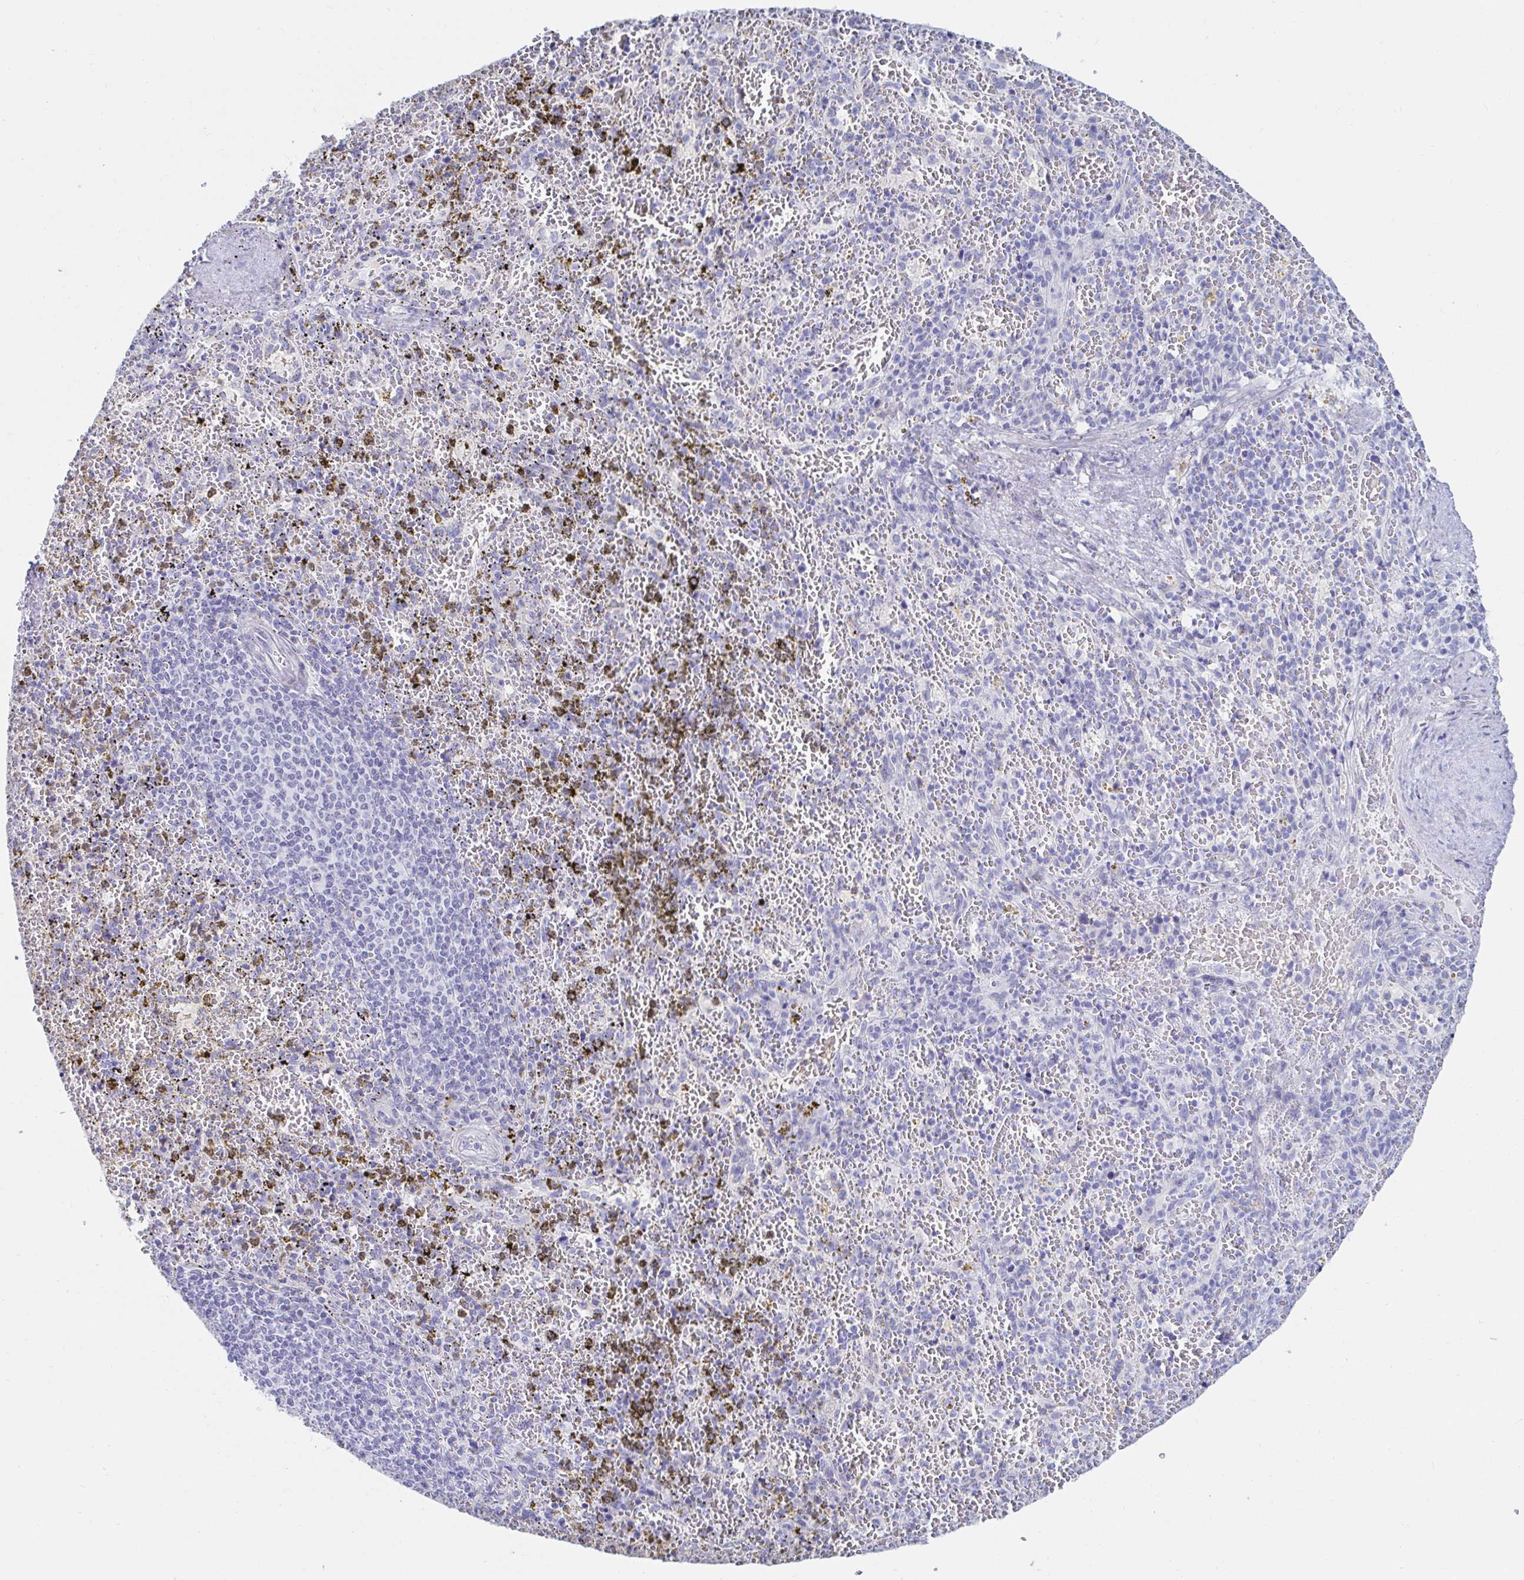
{"staining": {"intensity": "negative", "quantity": "none", "location": "none"}, "tissue": "spleen", "cell_type": "Cells in red pulp", "image_type": "normal", "snomed": [{"axis": "morphology", "description": "Normal tissue, NOS"}, {"axis": "topography", "description": "Spleen"}], "caption": "A high-resolution histopathology image shows IHC staining of benign spleen, which exhibits no significant expression in cells in red pulp.", "gene": "C4orf17", "patient": {"sex": "female", "age": 50}}